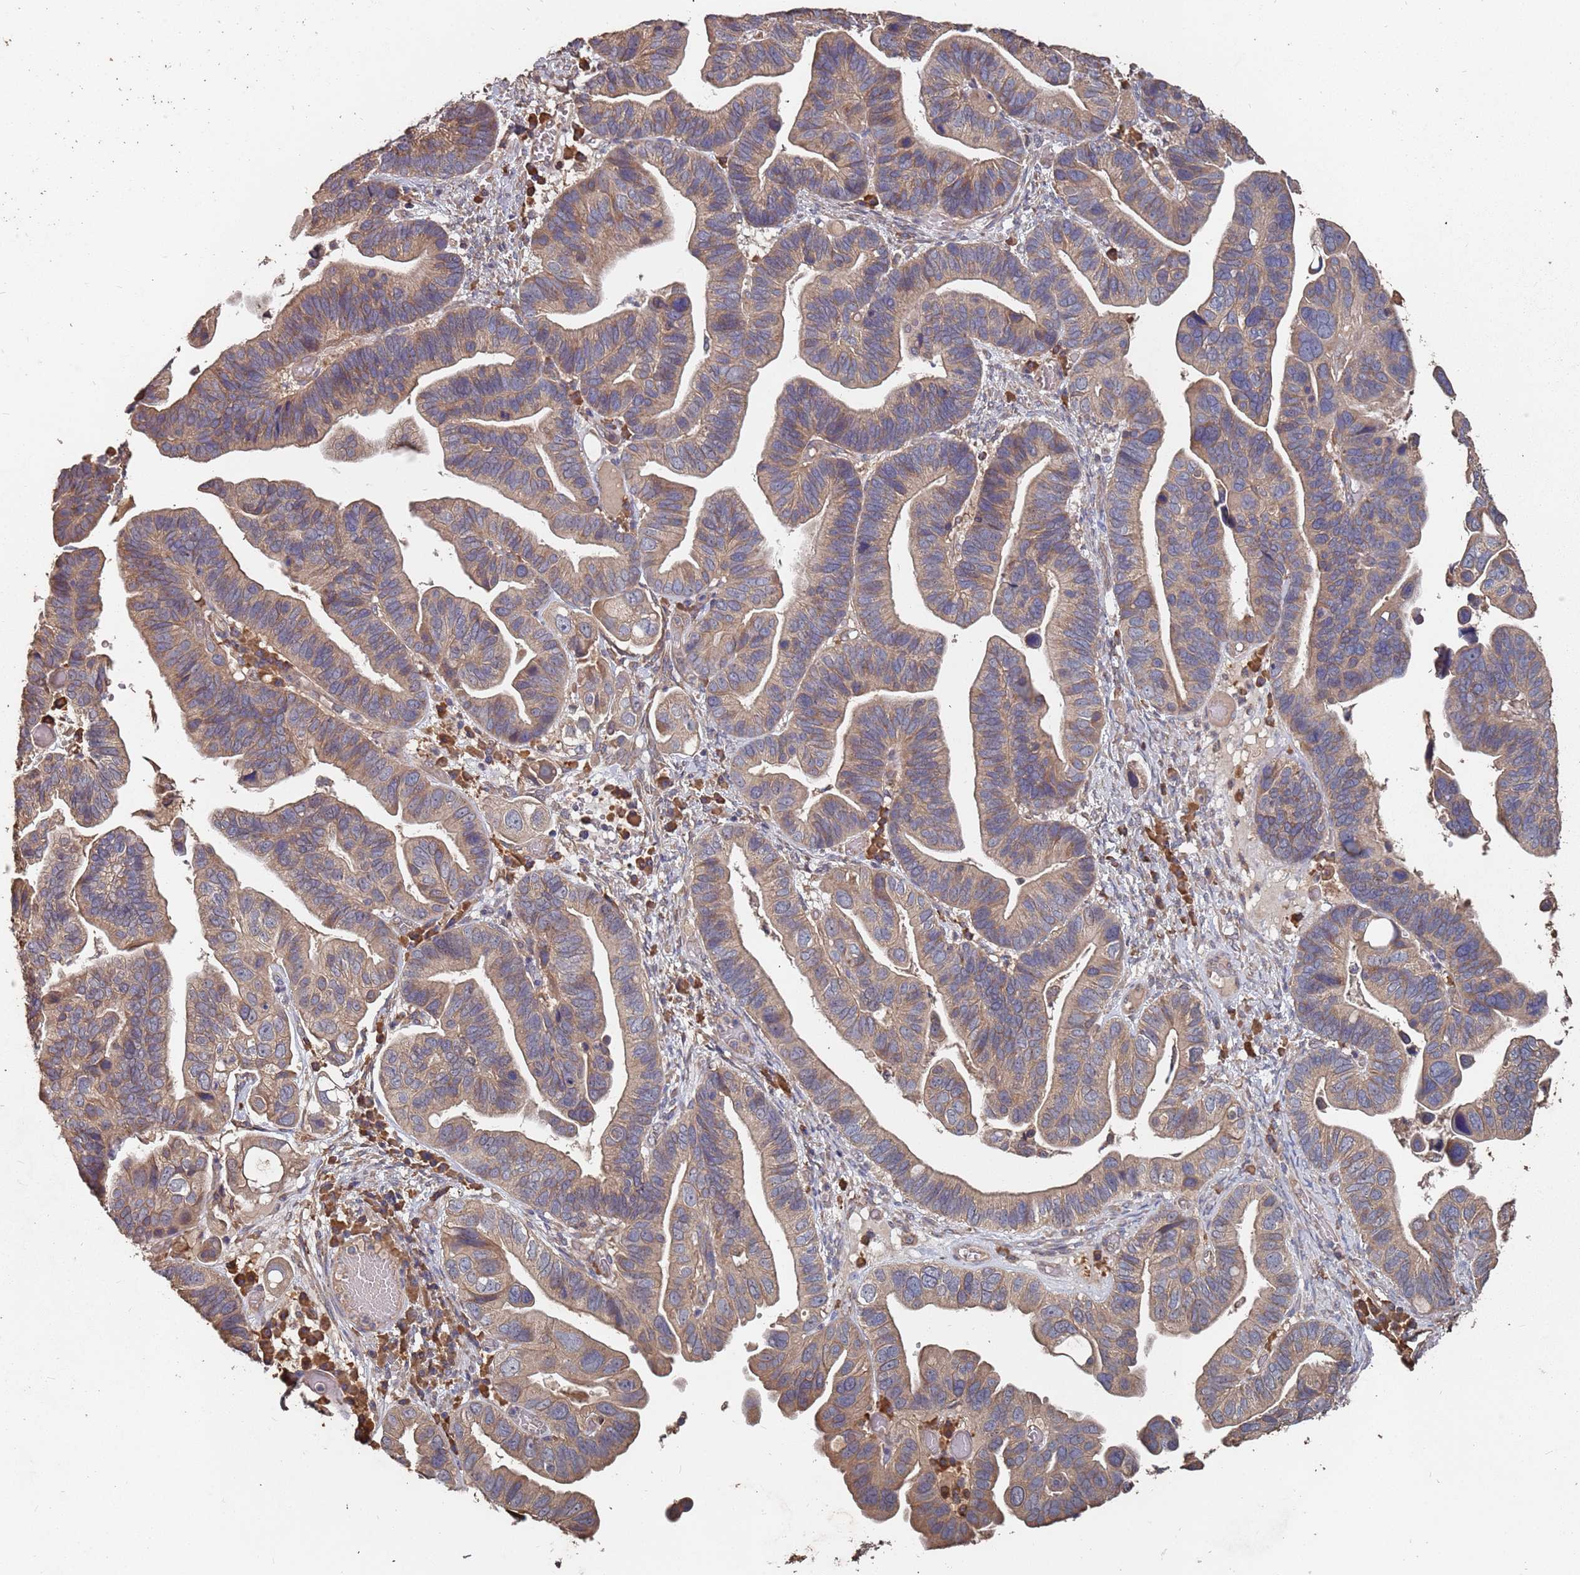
{"staining": {"intensity": "weak", "quantity": "25%-75%", "location": "cytoplasmic/membranous"}, "tissue": "ovarian cancer", "cell_type": "Tumor cells", "image_type": "cancer", "snomed": [{"axis": "morphology", "description": "Cystadenocarcinoma, serous, NOS"}, {"axis": "topography", "description": "Ovary"}], "caption": "Protein staining of serous cystadenocarcinoma (ovarian) tissue shows weak cytoplasmic/membranous positivity in approximately 25%-75% of tumor cells.", "gene": "ATG5", "patient": {"sex": "female", "age": 56}}